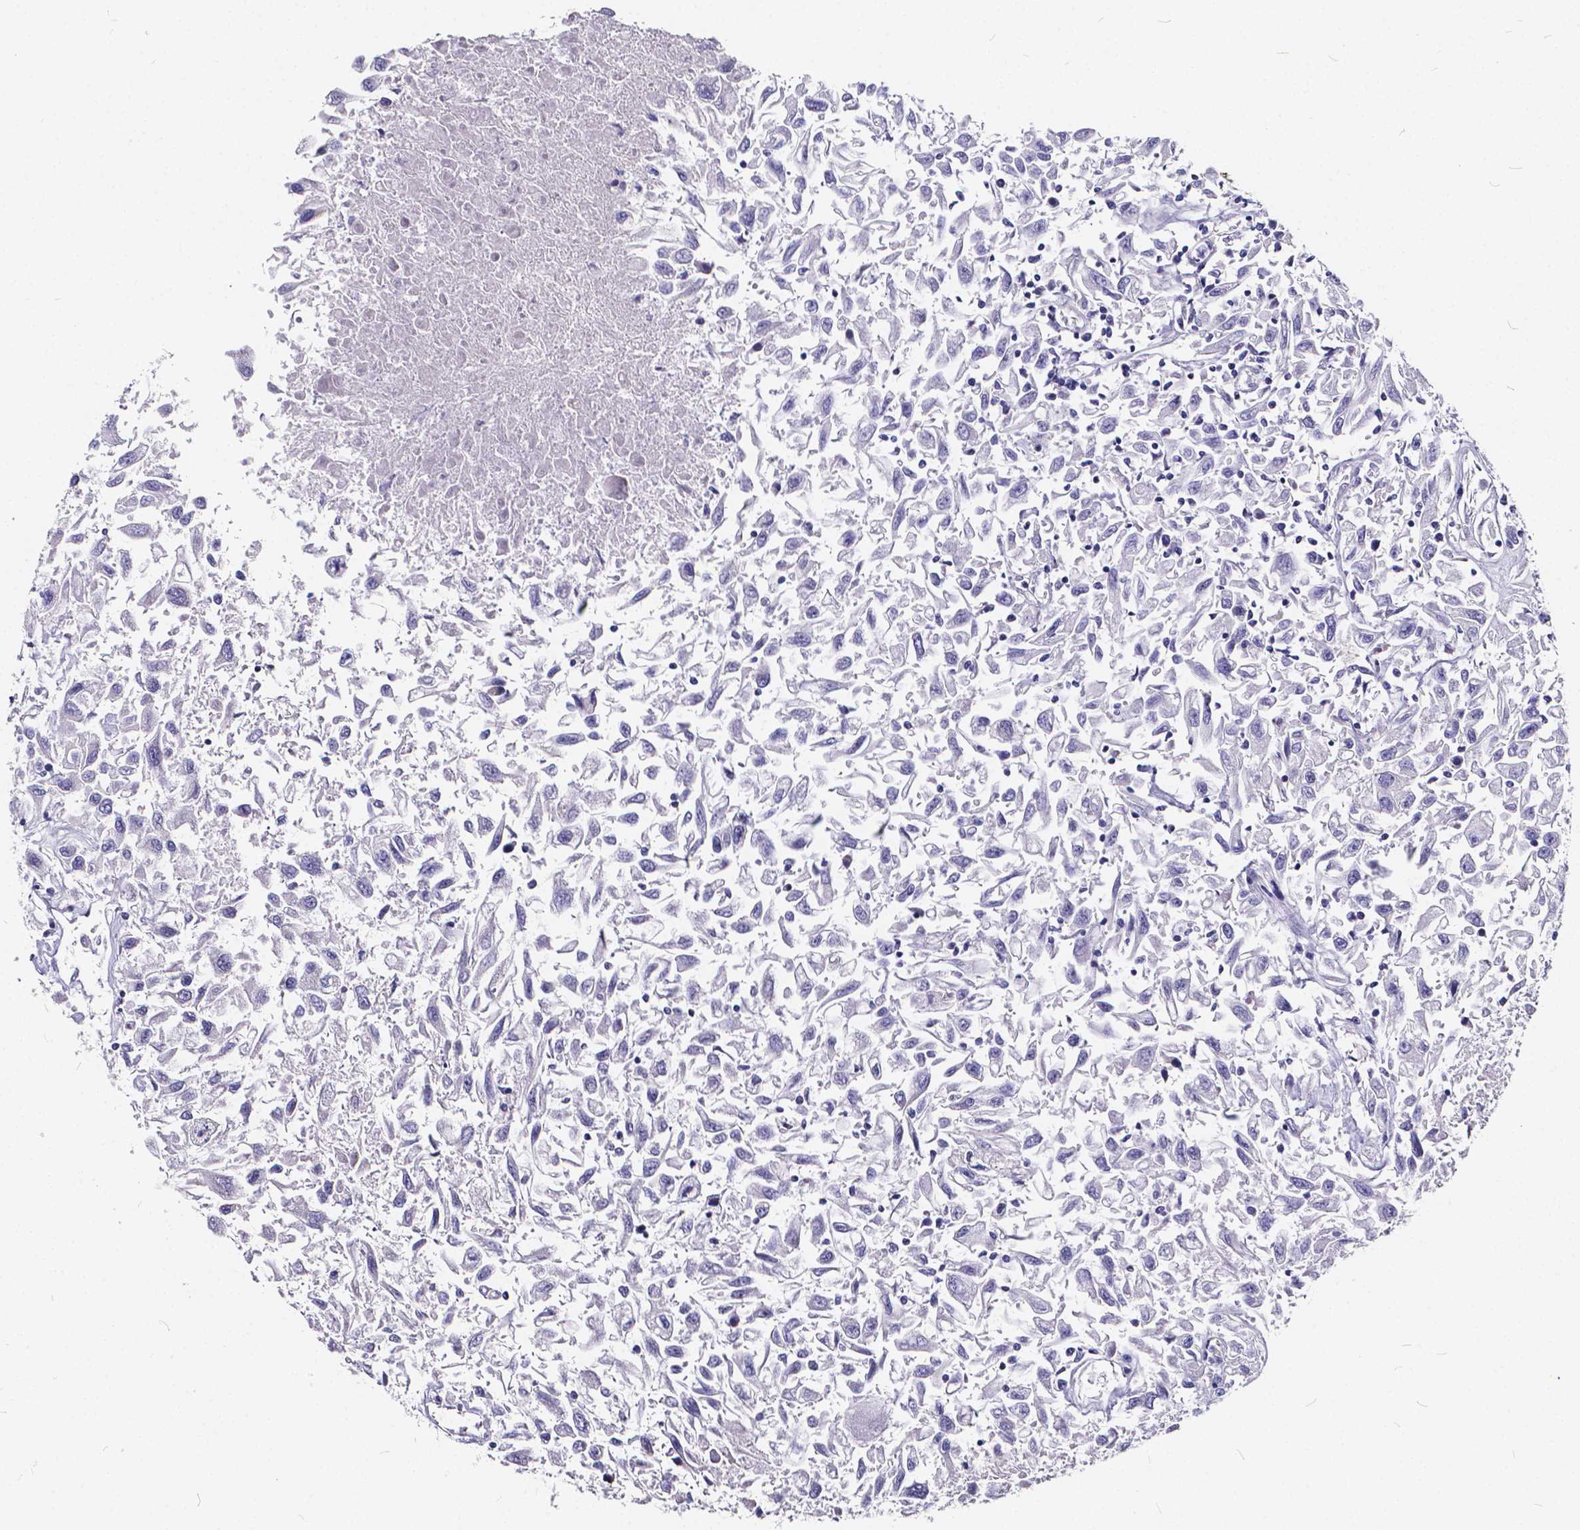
{"staining": {"intensity": "negative", "quantity": "none", "location": "none"}, "tissue": "renal cancer", "cell_type": "Tumor cells", "image_type": "cancer", "snomed": [{"axis": "morphology", "description": "Adenocarcinoma, NOS"}, {"axis": "topography", "description": "Kidney"}], "caption": "Tumor cells show no significant protein expression in renal adenocarcinoma. The staining was performed using DAB to visualize the protein expression in brown, while the nuclei were stained in blue with hematoxylin (Magnification: 20x).", "gene": "SPEF2", "patient": {"sex": "female", "age": 76}}